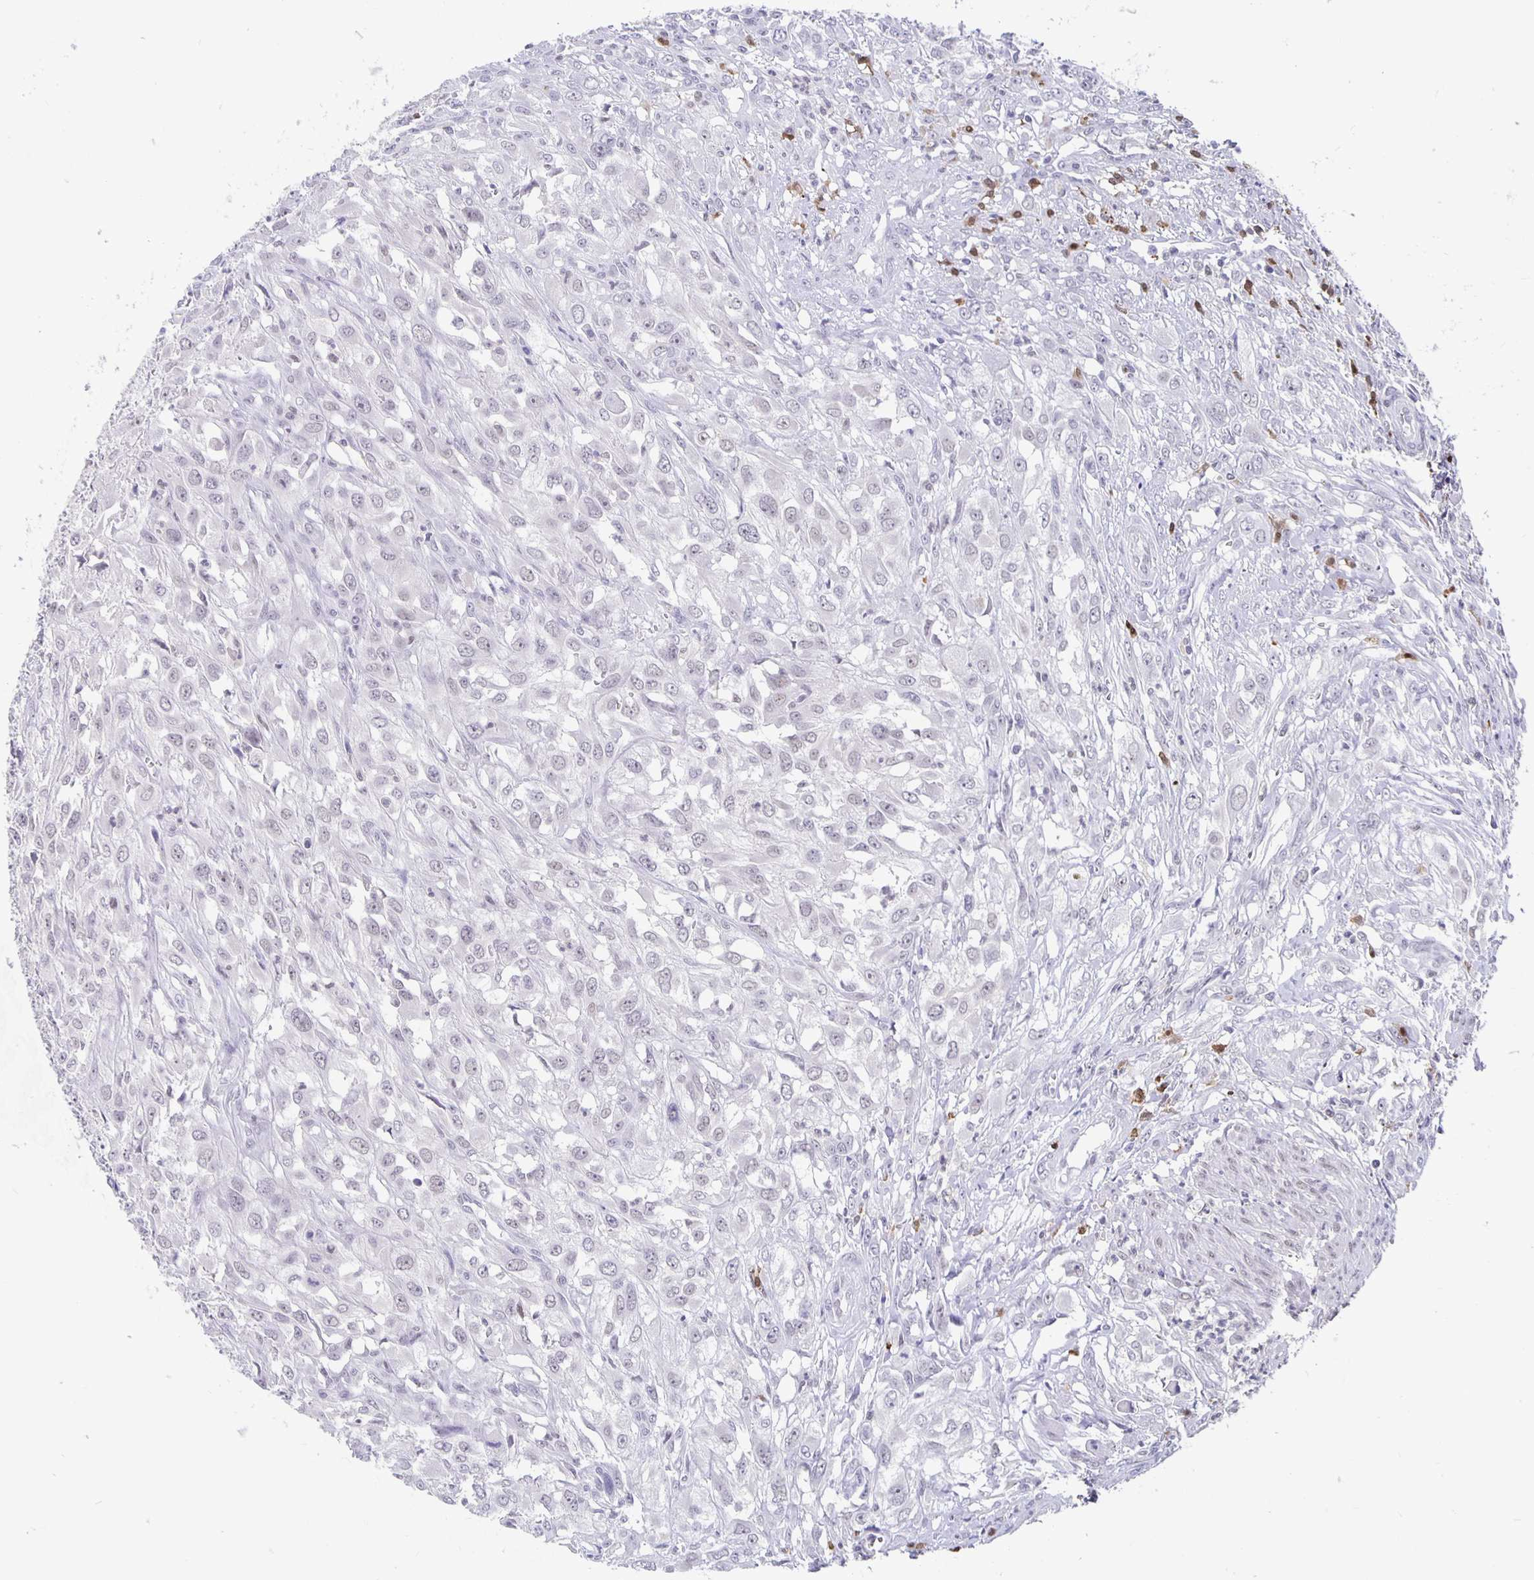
{"staining": {"intensity": "negative", "quantity": "none", "location": "none"}, "tissue": "urothelial cancer", "cell_type": "Tumor cells", "image_type": "cancer", "snomed": [{"axis": "morphology", "description": "Urothelial carcinoma, High grade"}, {"axis": "topography", "description": "Urinary bladder"}], "caption": "Image shows no significant protein positivity in tumor cells of urothelial cancer.", "gene": "ZNF691", "patient": {"sex": "male", "age": 67}}